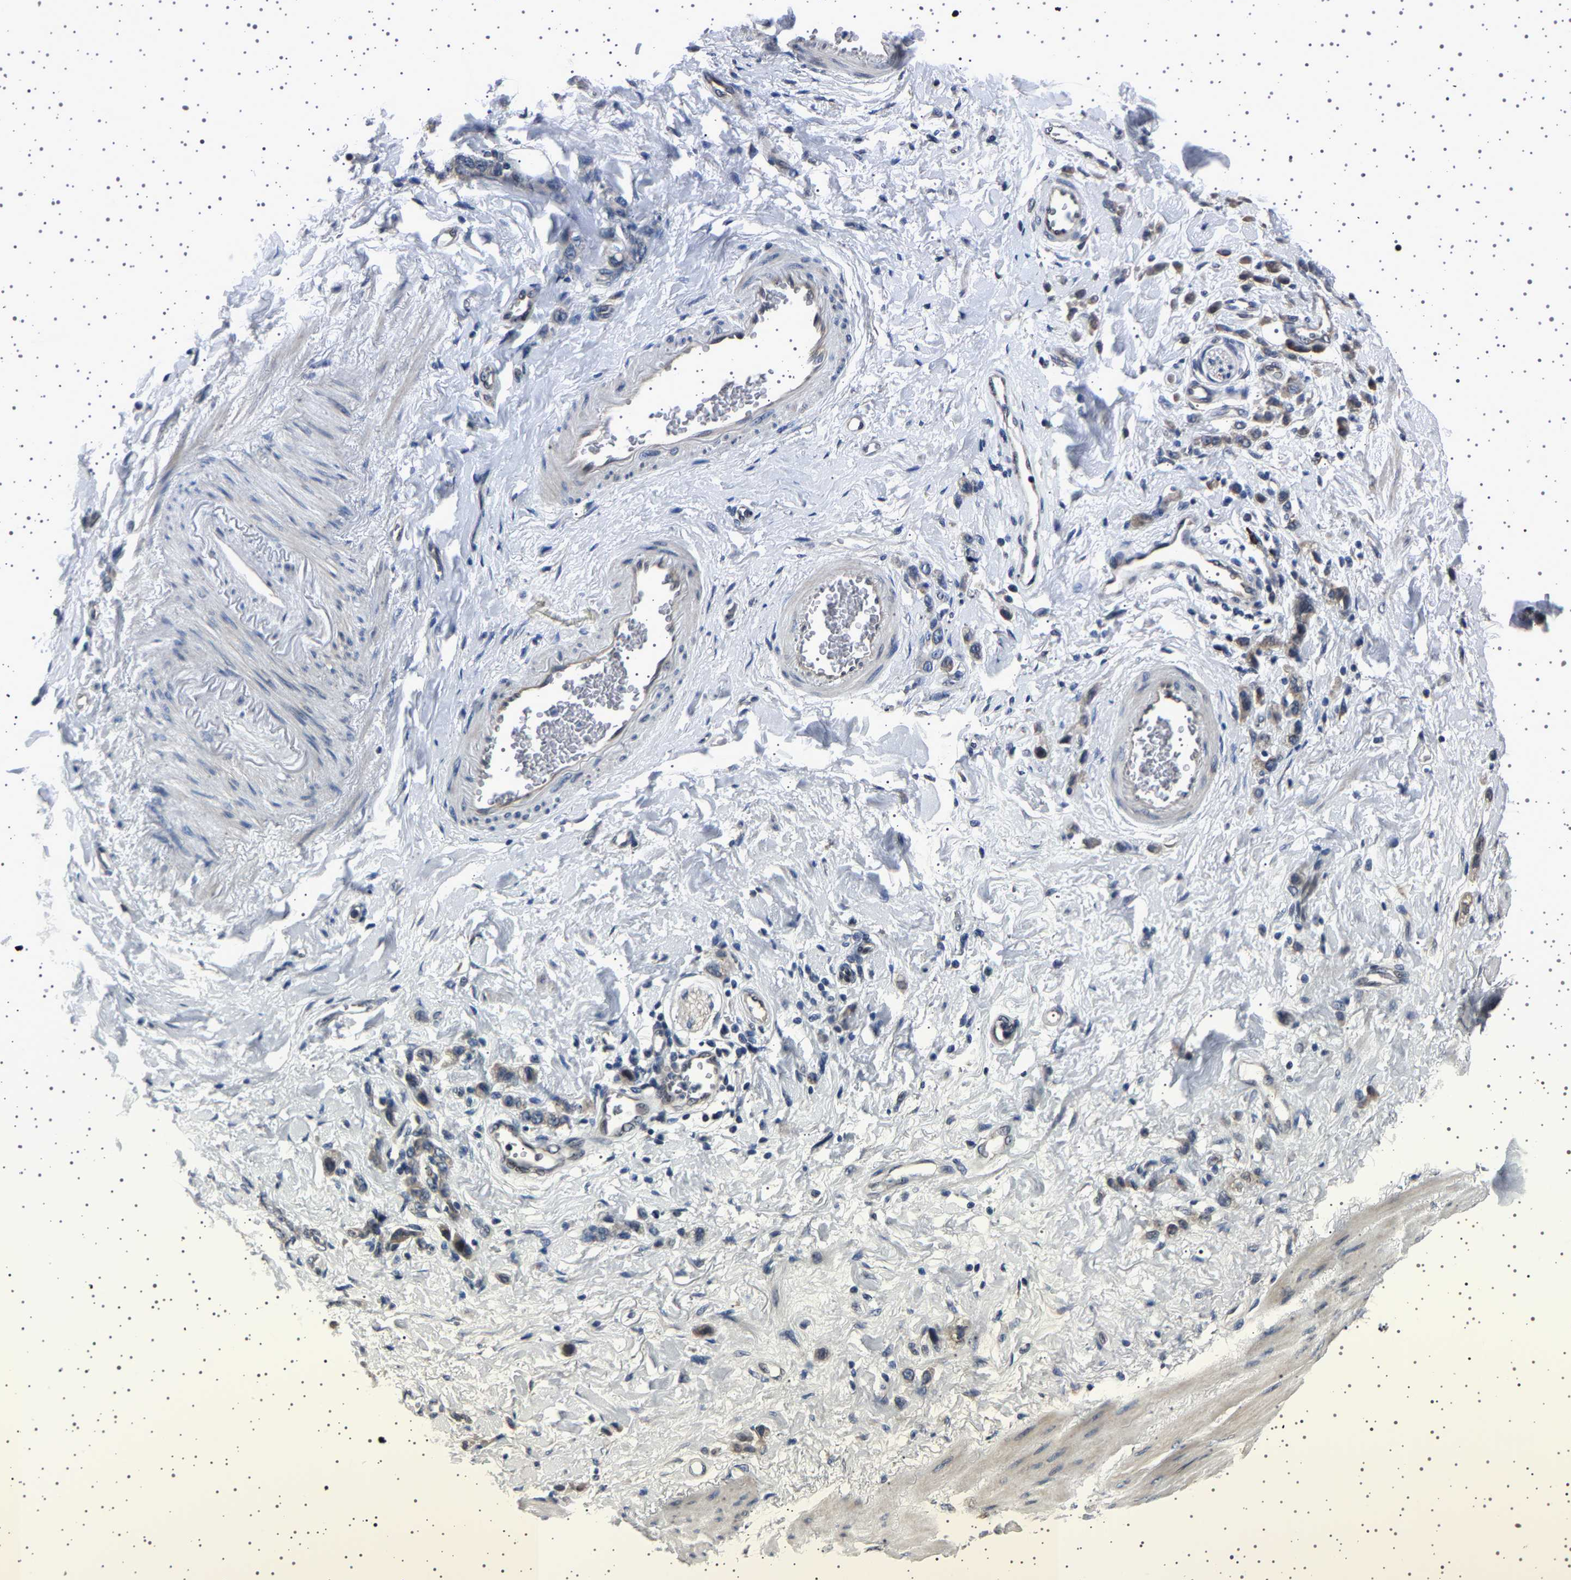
{"staining": {"intensity": "weak", "quantity": "<25%", "location": "cytoplasmic/membranous"}, "tissue": "stomach cancer", "cell_type": "Tumor cells", "image_type": "cancer", "snomed": [{"axis": "morphology", "description": "Adenocarcinoma, NOS"}, {"axis": "topography", "description": "Stomach"}], "caption": "Stomach cancer stained for a protein using immunohistochemistry (IHC) shows no positivity tumor cells.", "gene": "IL10RB", "patient": {"sex": "male", "age": 82}}